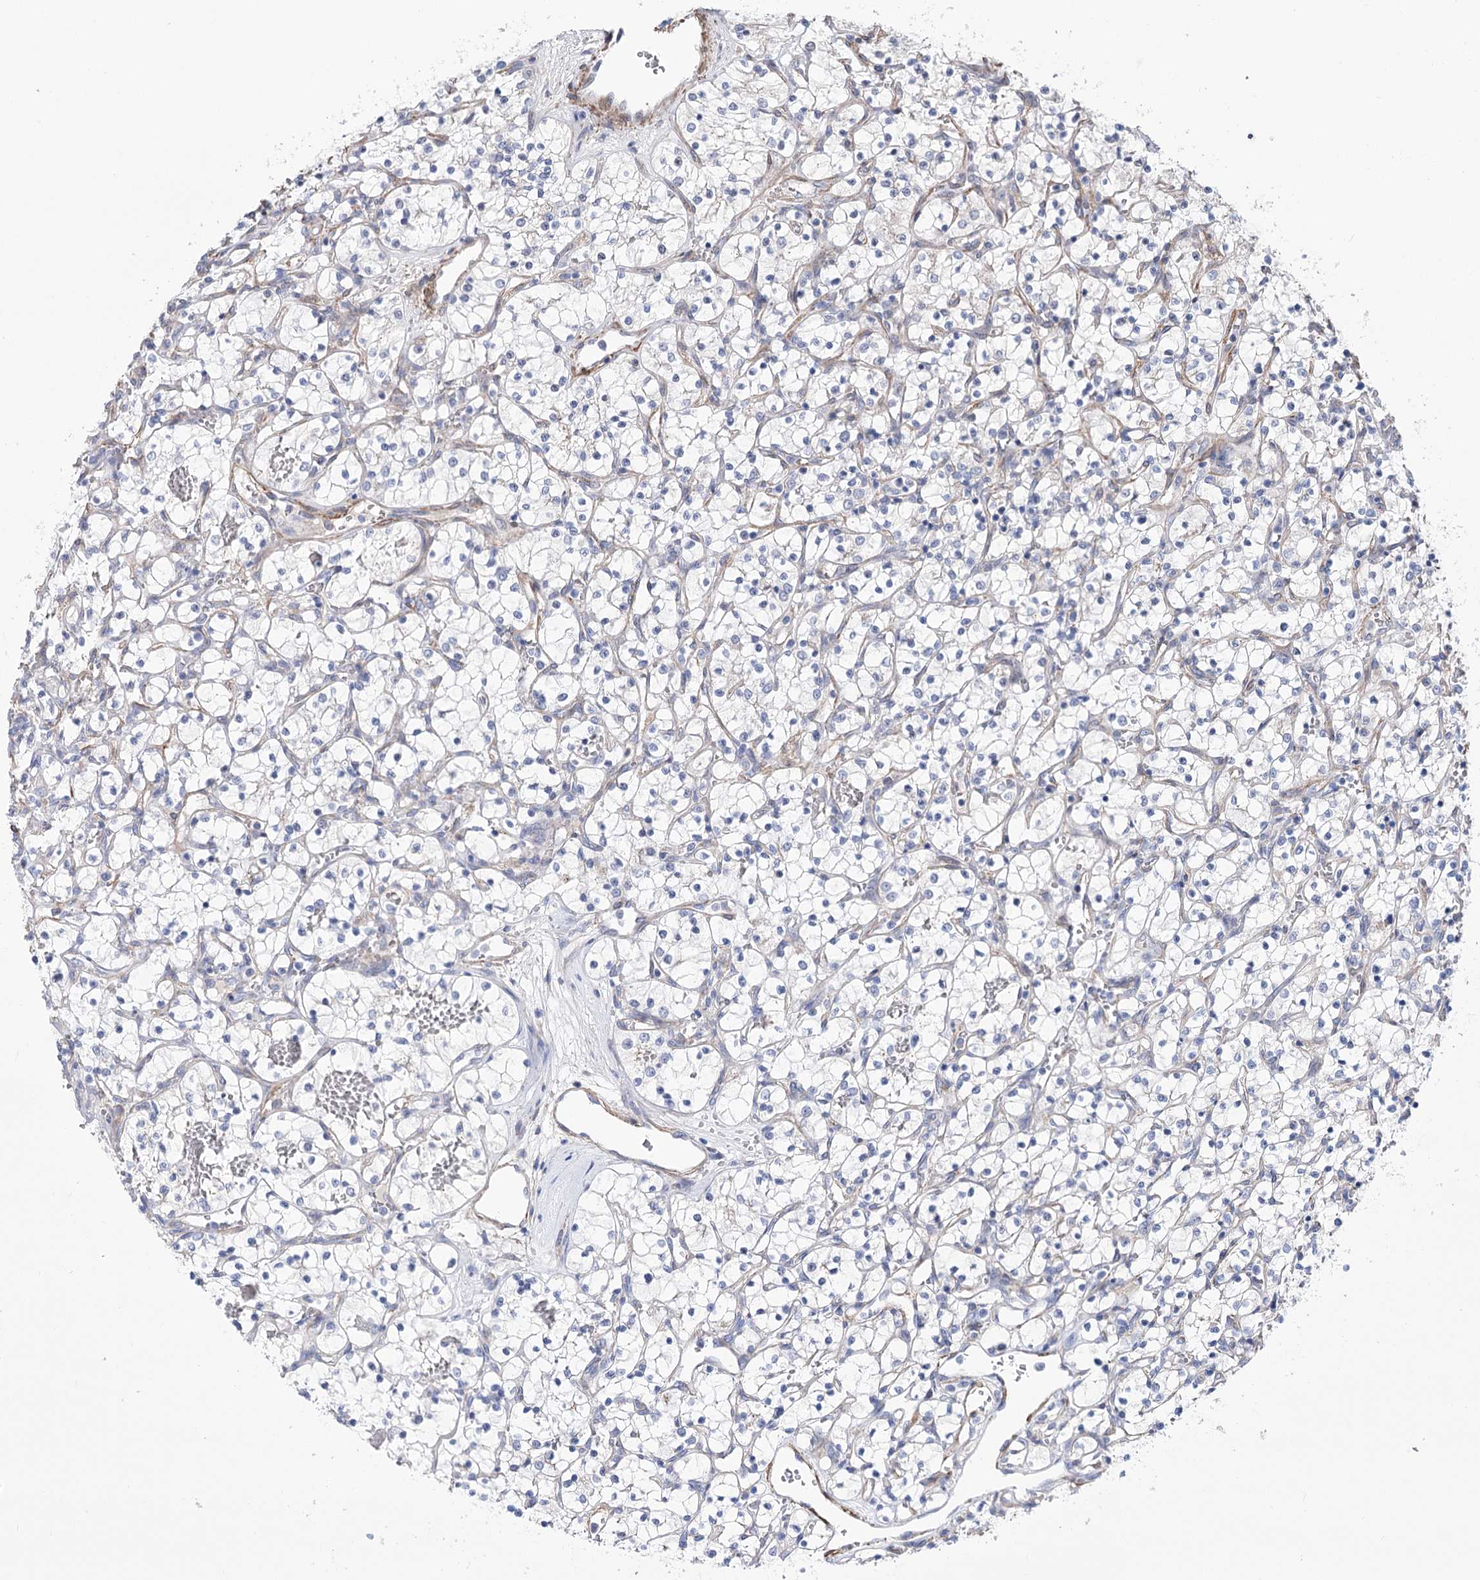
{"staining": {"intensity": "negative", "quantity": "none", "location": "none"}, "tissue": "renal cancer", "cell_type": "Tumor cells", "image_type": "cancer", "snomed": [{"axis": "morphology", "description": "Adenocarcinoma, NOS"}, {"axis": "topography", "description": "Kidney"}], "caption": "Protein analysis of renal adenocarcinoma shows no significant expression in tumor cells.", "gene": "WASHC3", "patient": {"sex": "female", "age": 69}}